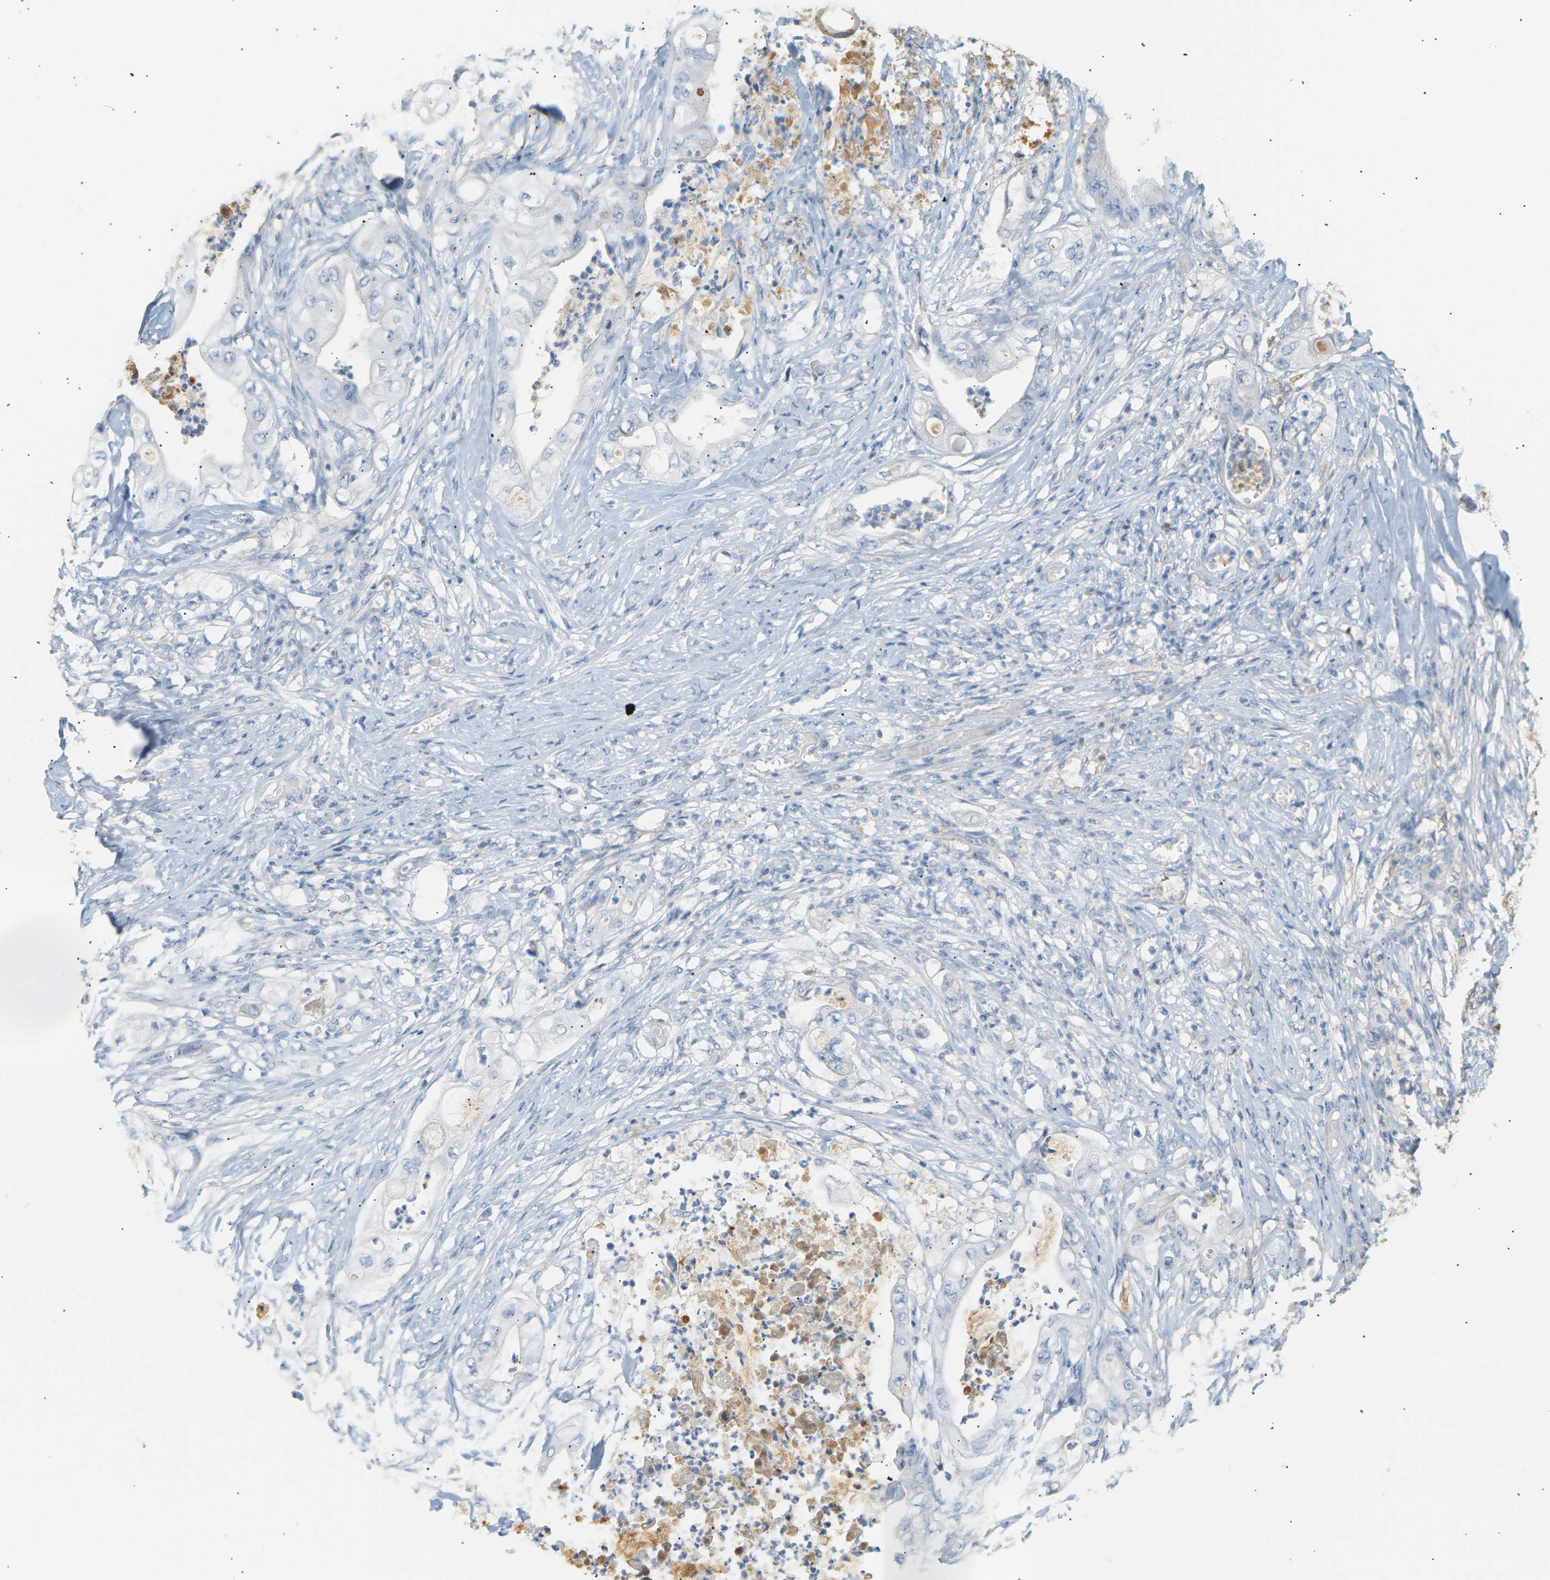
{"staining": {"intensity": "negative", "quantity": "none", "location": "none"}, "tissue": "stomach cancer", "cell_type": "Tumor cells", "image_type": "cancer", "snomed": [{"axis": "morphology", "description": "Adenocarcinoma, NOS"}, {"axis": "topography", "description": "Stomach"}], "caption": "Immunohistochemistry photomicrograph of stomach cancer stained for a protein (brown), which displays no staining in tumor cells.", "gene": "IGLC3", "patient": {"sex": "female", "age": 73}}